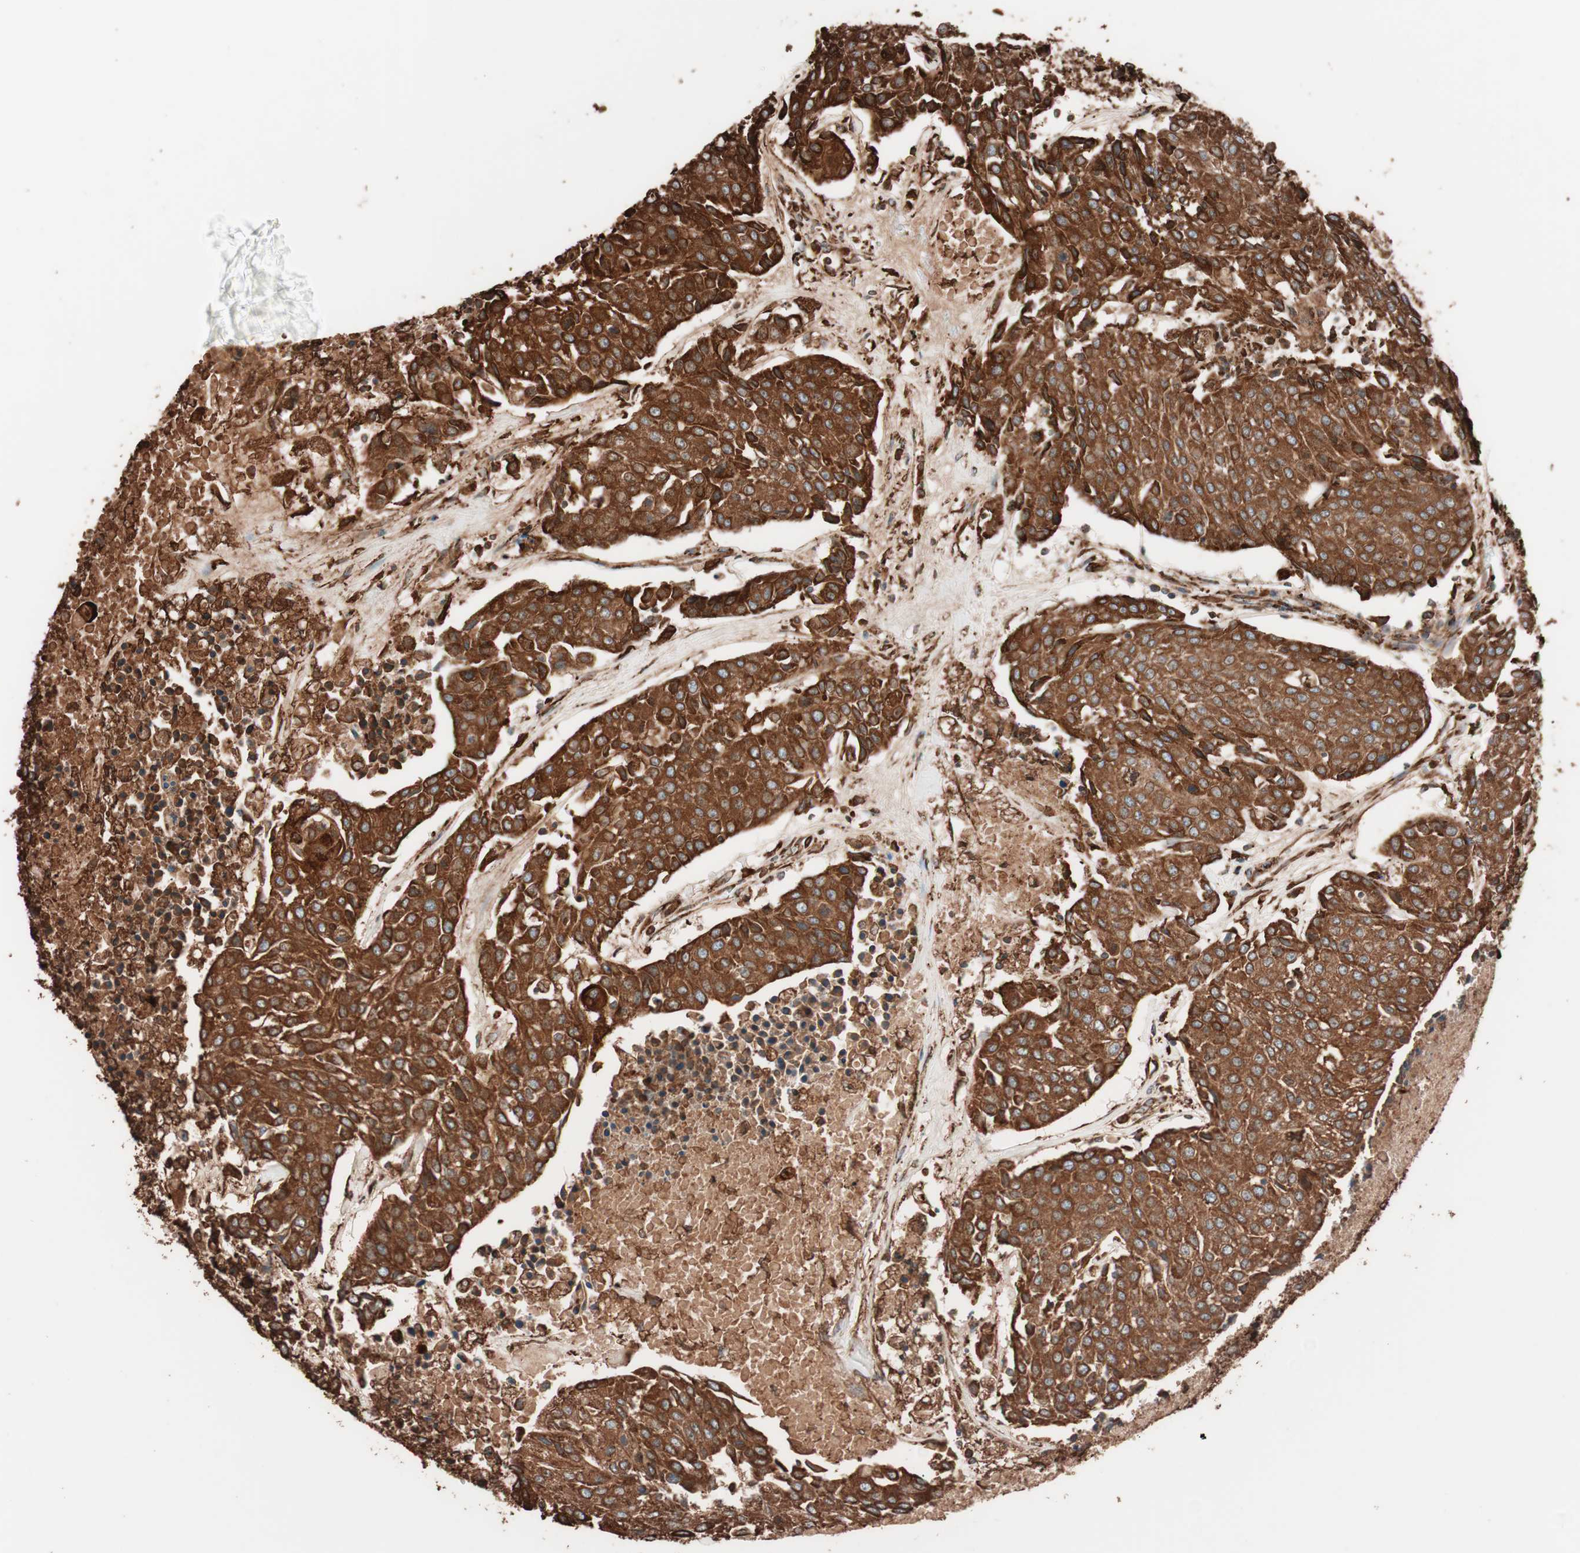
{"staining": {"intensity": "strong", "quantity": ">75%", "location": "cytoplasmic/membranous"}, "tissue": "urothelial cancer", "cell_type": "Tumor cells", "image_type": "cancer", "snomed": [{"axis": "morphology", "description": "Urothelial carcinoma, High grade"}, {"axis": "topography", "description": "Urinary bladder"}], "caption": "High-grade urothelial carcinoma was stained to show a protein in brown. There is high levels of strong cytoplasmic/membranous staining in approximately >75% of tumor cells.", "gene": "VEGFA", "patient": {"sex": "female", "age": 85}}